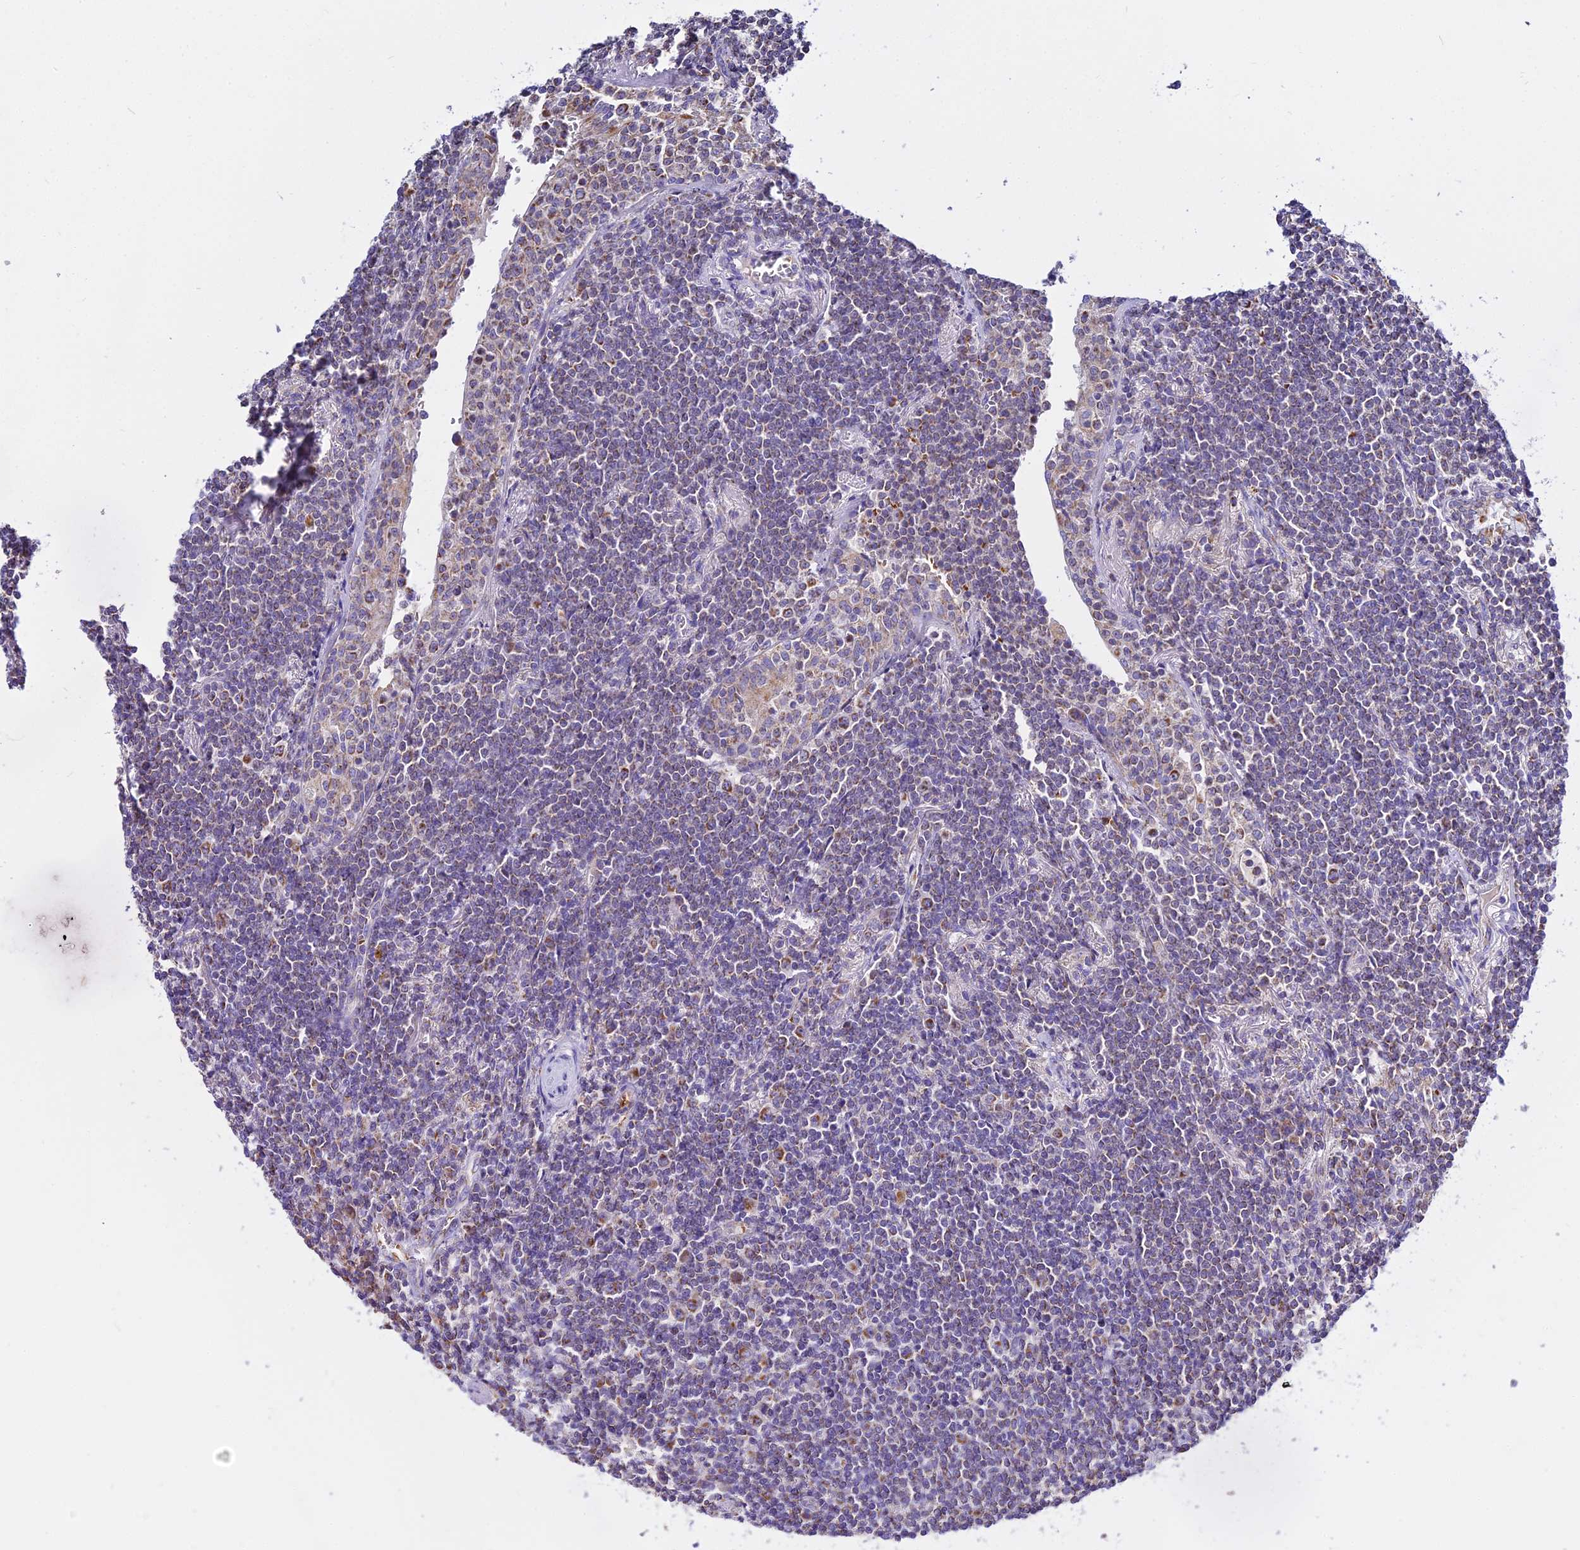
{"staining": {"intensity": "moderate", "quantity": "<25%", "location": "cytoplasmic/membranous"}, "tissue": "lymphoma", "cell_type": "Tumor cells", "image_type": "cancer", "snomed": [{"axis": "morphology", "description": "Malignant lymphoma, non-Hodgkin's type, Low grade"}, {"axis": "topography", "description": "Lung"}], "caption": "Immunohistochemical staining of human malignant lymphoma, non-Hodgkin's type (low-grade) displays low levels of moderate cytoplasmic/membranous protein staining in about <25% of tumor cells.", "gene": "TYW5", "patient": {"sex": "female", "age": 71}}